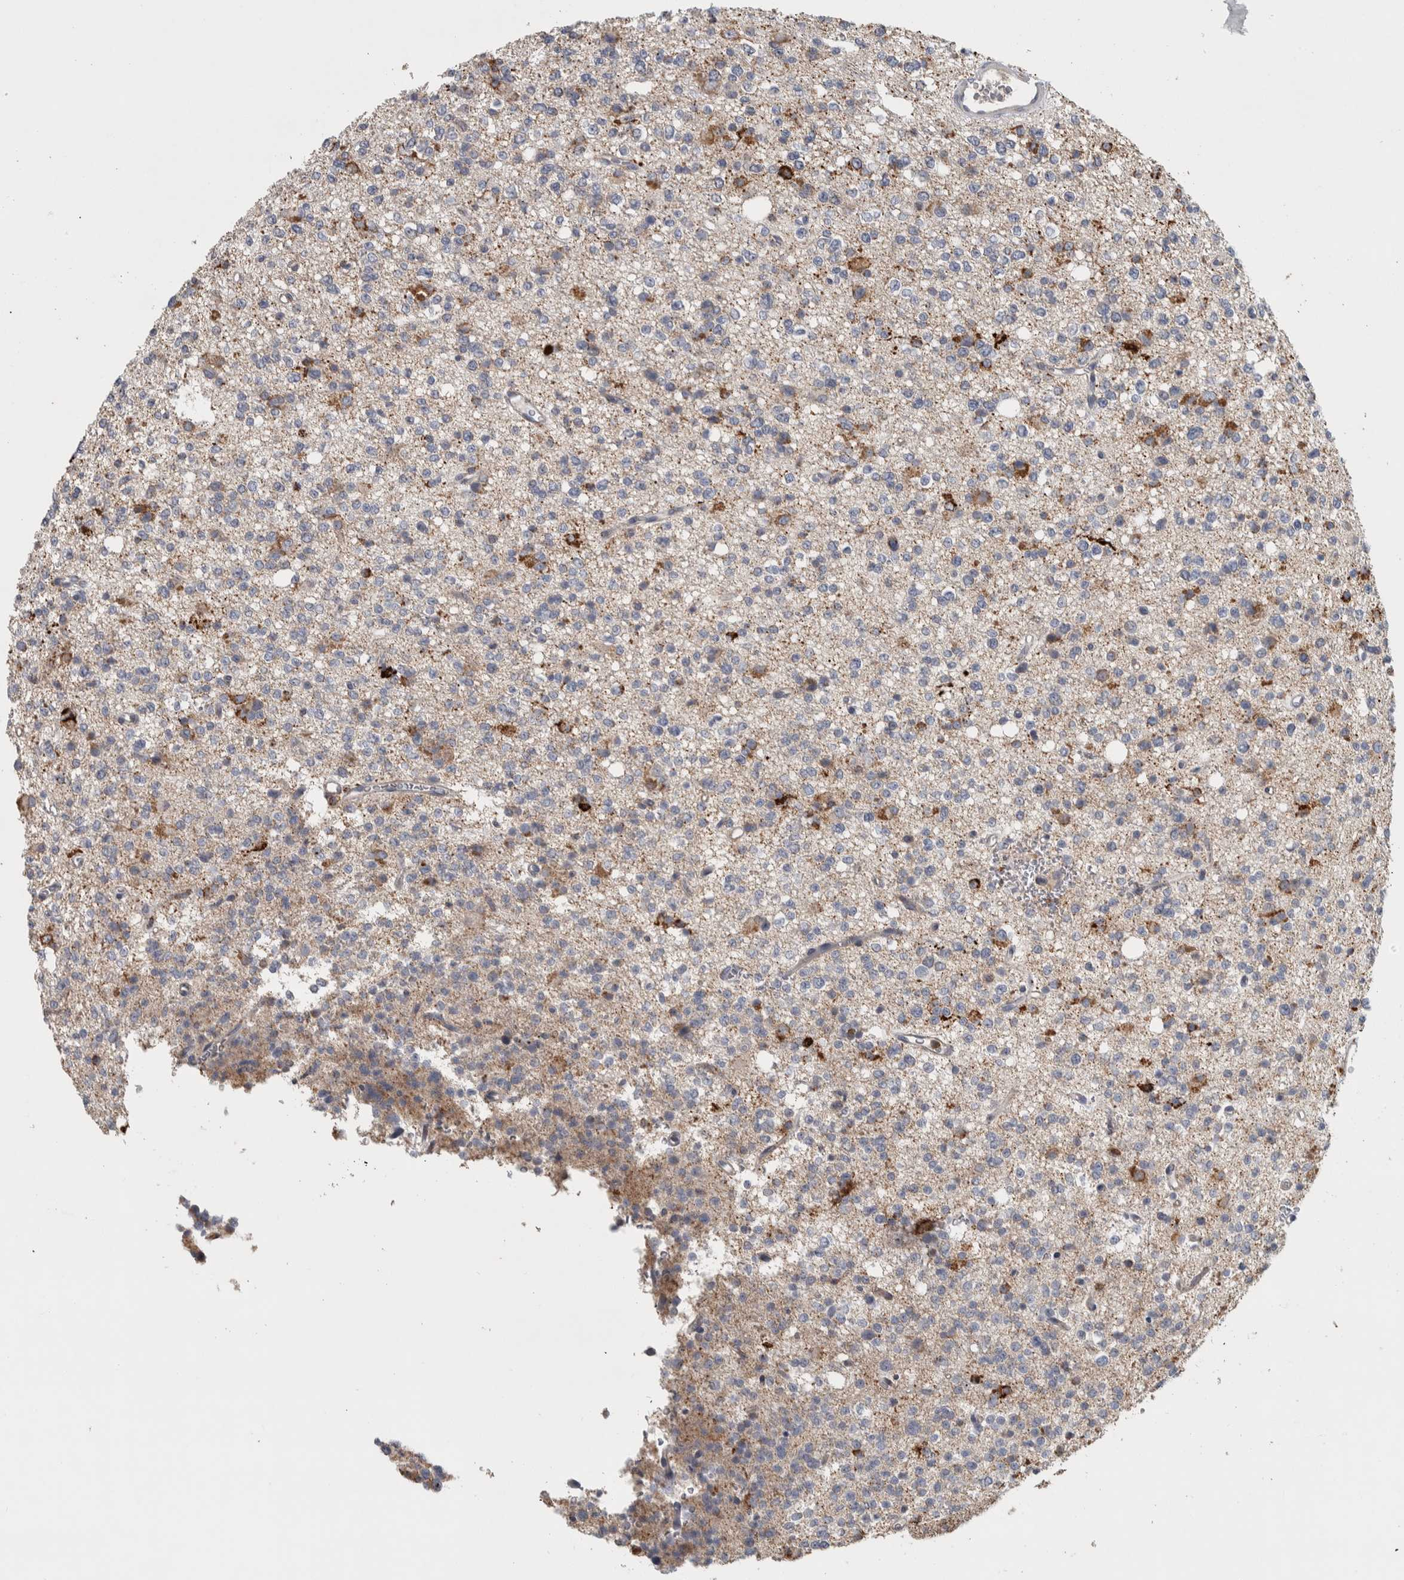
{"staining": {"intensity": "weak", "quantity": "<25%", "location": "cytoplasmic/membranous"}, "tissue": "glioma", "cell_type": "Tumor cells", "image_type": "cancer", "snomed": [{"axis": "morphology", "description": "Glioma, malignant, High grade"}, {"axis": "topography", "description": "Brain"}], "caption": "IHC image of glioma stained for a protein (brown), which exhibits no positivity in tumor cells.", "gene": "FAM78A", "patient": {"sex": "female", "age": 62}}